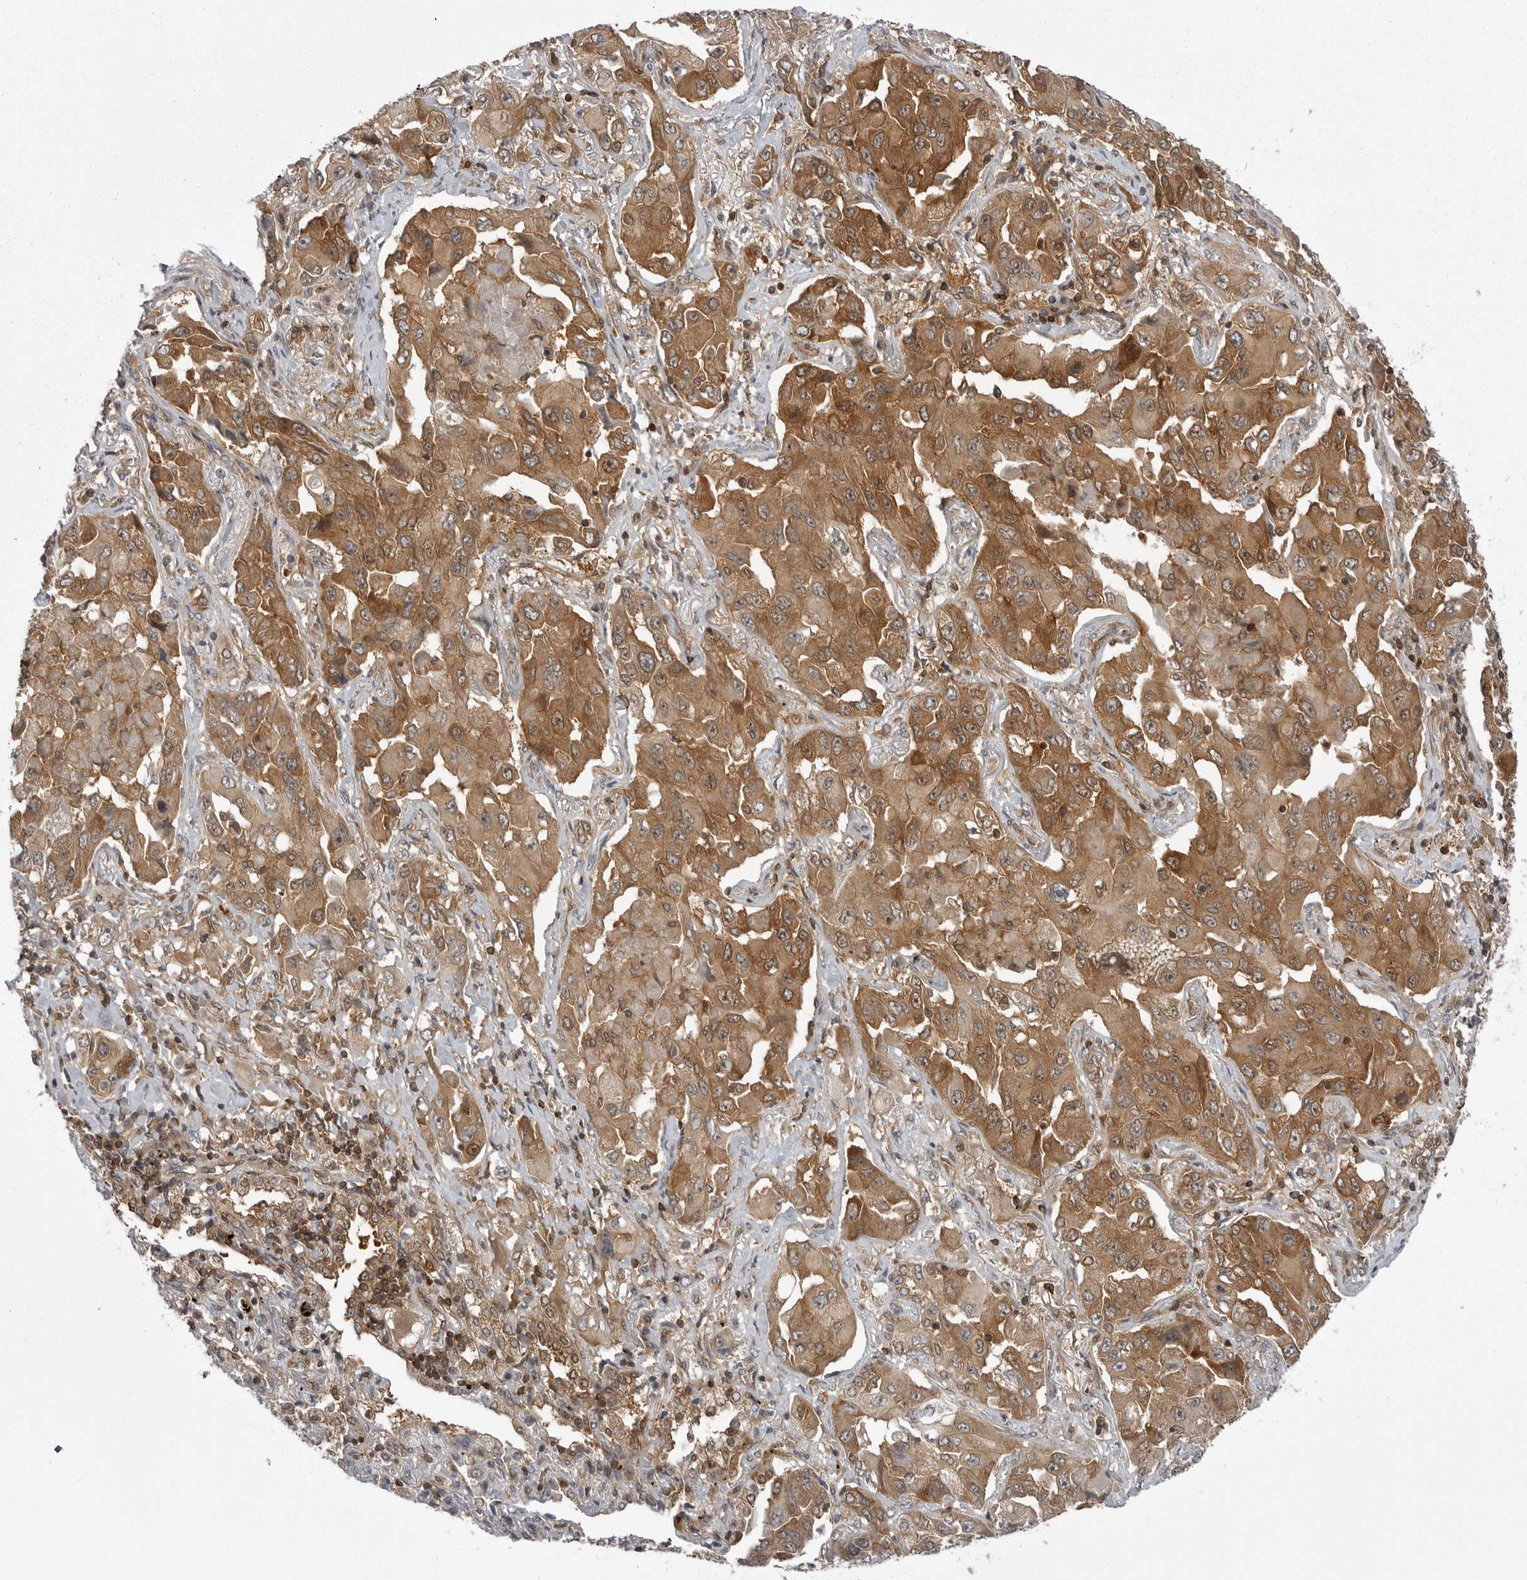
{"staining": {"intensity": "moderate", "quantity": ">75%", "location": "cytoplasmic/membranous"}, "tissue": "lung cancer", "cell_type": "Tumor cells", "image_type": "cancer", "snomed": [{"axis": "morphology", "description": "Adenocarcinoma, NOS"}, {"axis": "topography", "description": "Lung"}], "caption": "The photomicrograph shows immunohistochemical staining of lung cancer. There is moderate cytoplasmic/membranous expression is identified in approximately >75% of tumor cells.", "gene": "STK24", "patient": {"sex": "female", "age": 65}}